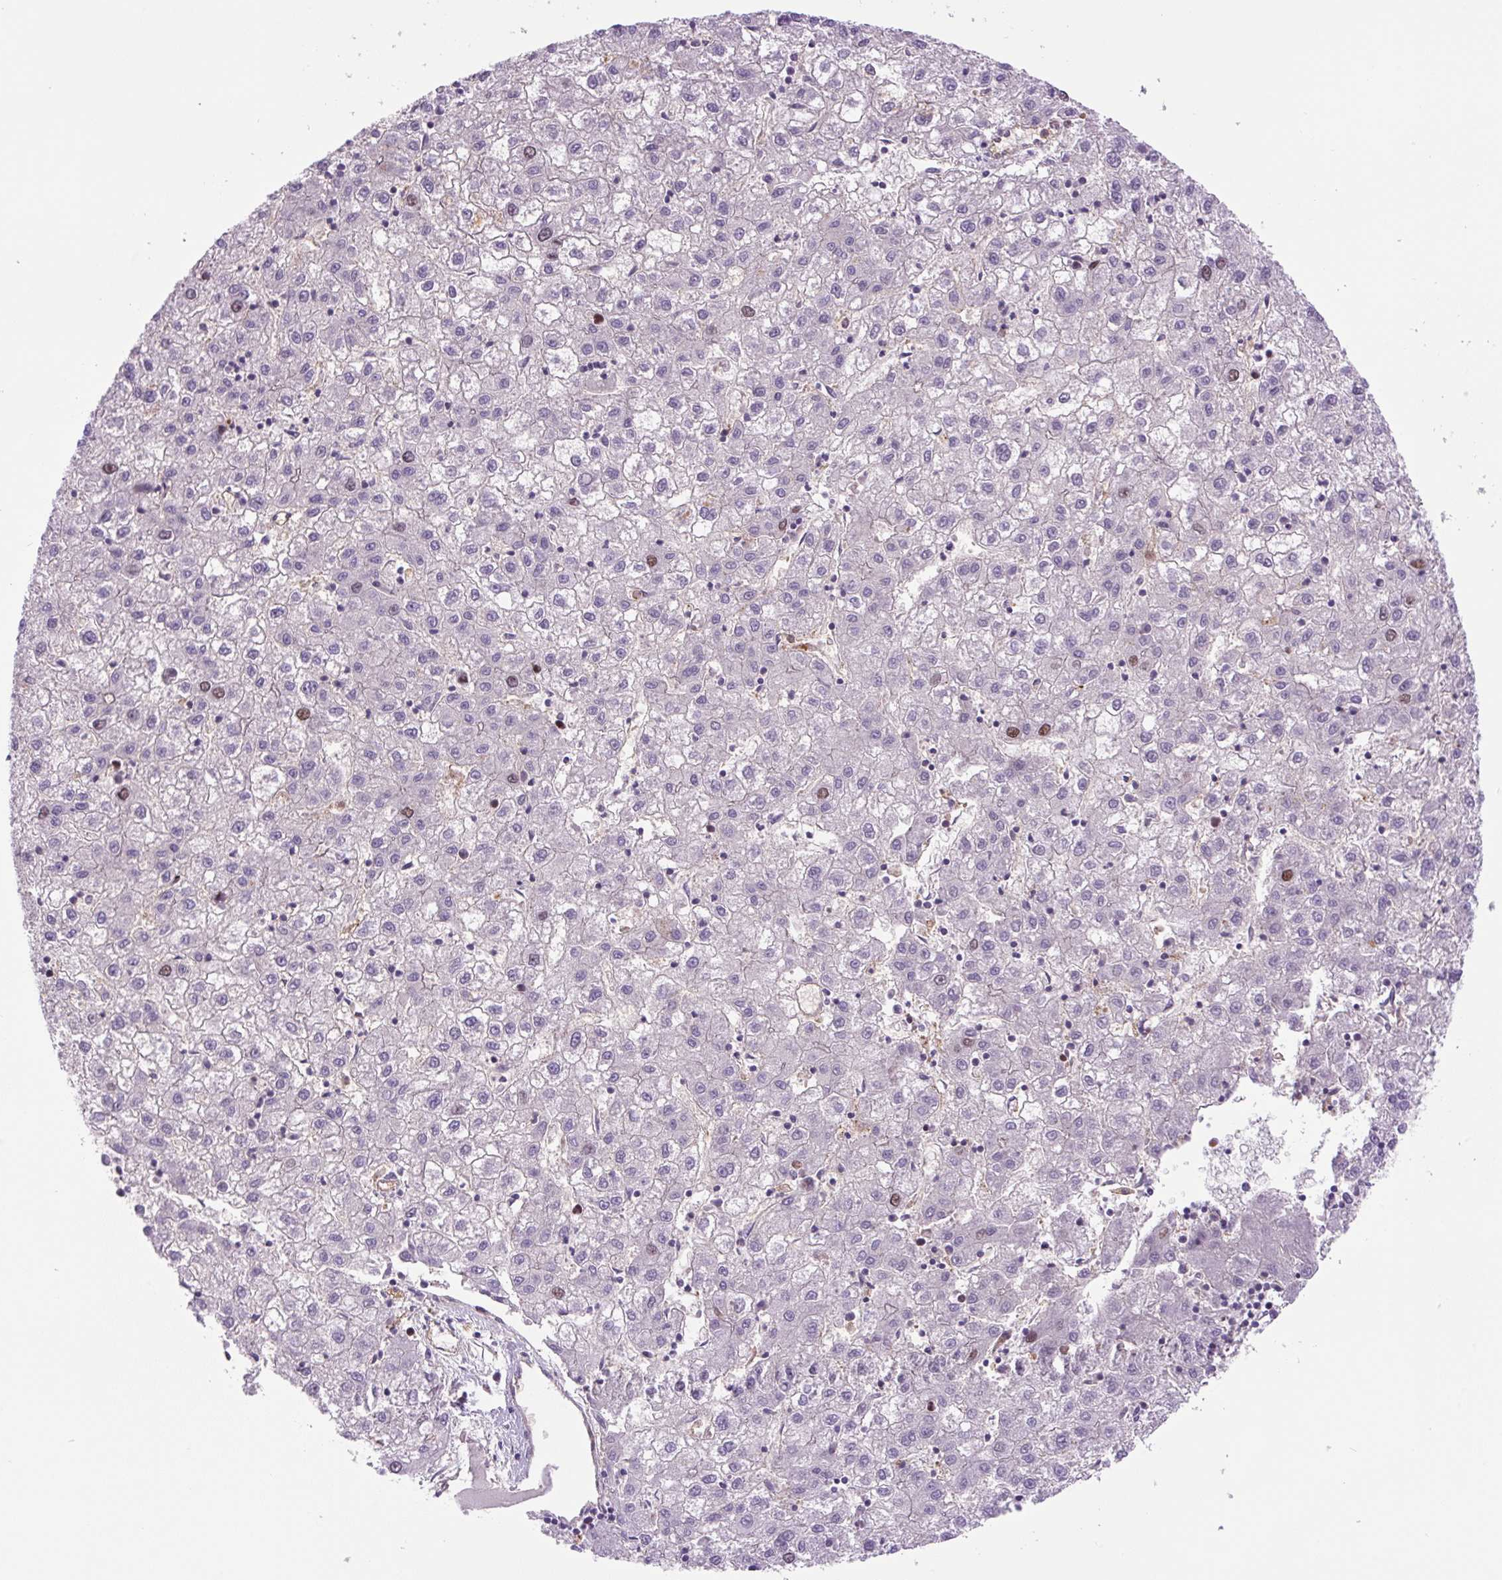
{"staining": {"intensity": "moderate", "quantity": "<25%", "location": "nuclear"}, "tissue": "liver cancer", "cell_type": "Tumor cells", "image_type": "cancer", "snomed": [{"axis": "morphology", "description": "Carcinoma, Hepatocellular, NOS"}, {"axis": "topography", "description": "Liver"}], "caption": "Protein staining demonstrates moderate nuclear expression in about <25% of tumor cells in liver cancer.", "gene": "KIFC1", "patient": {"sex": "male", "age": 72}}